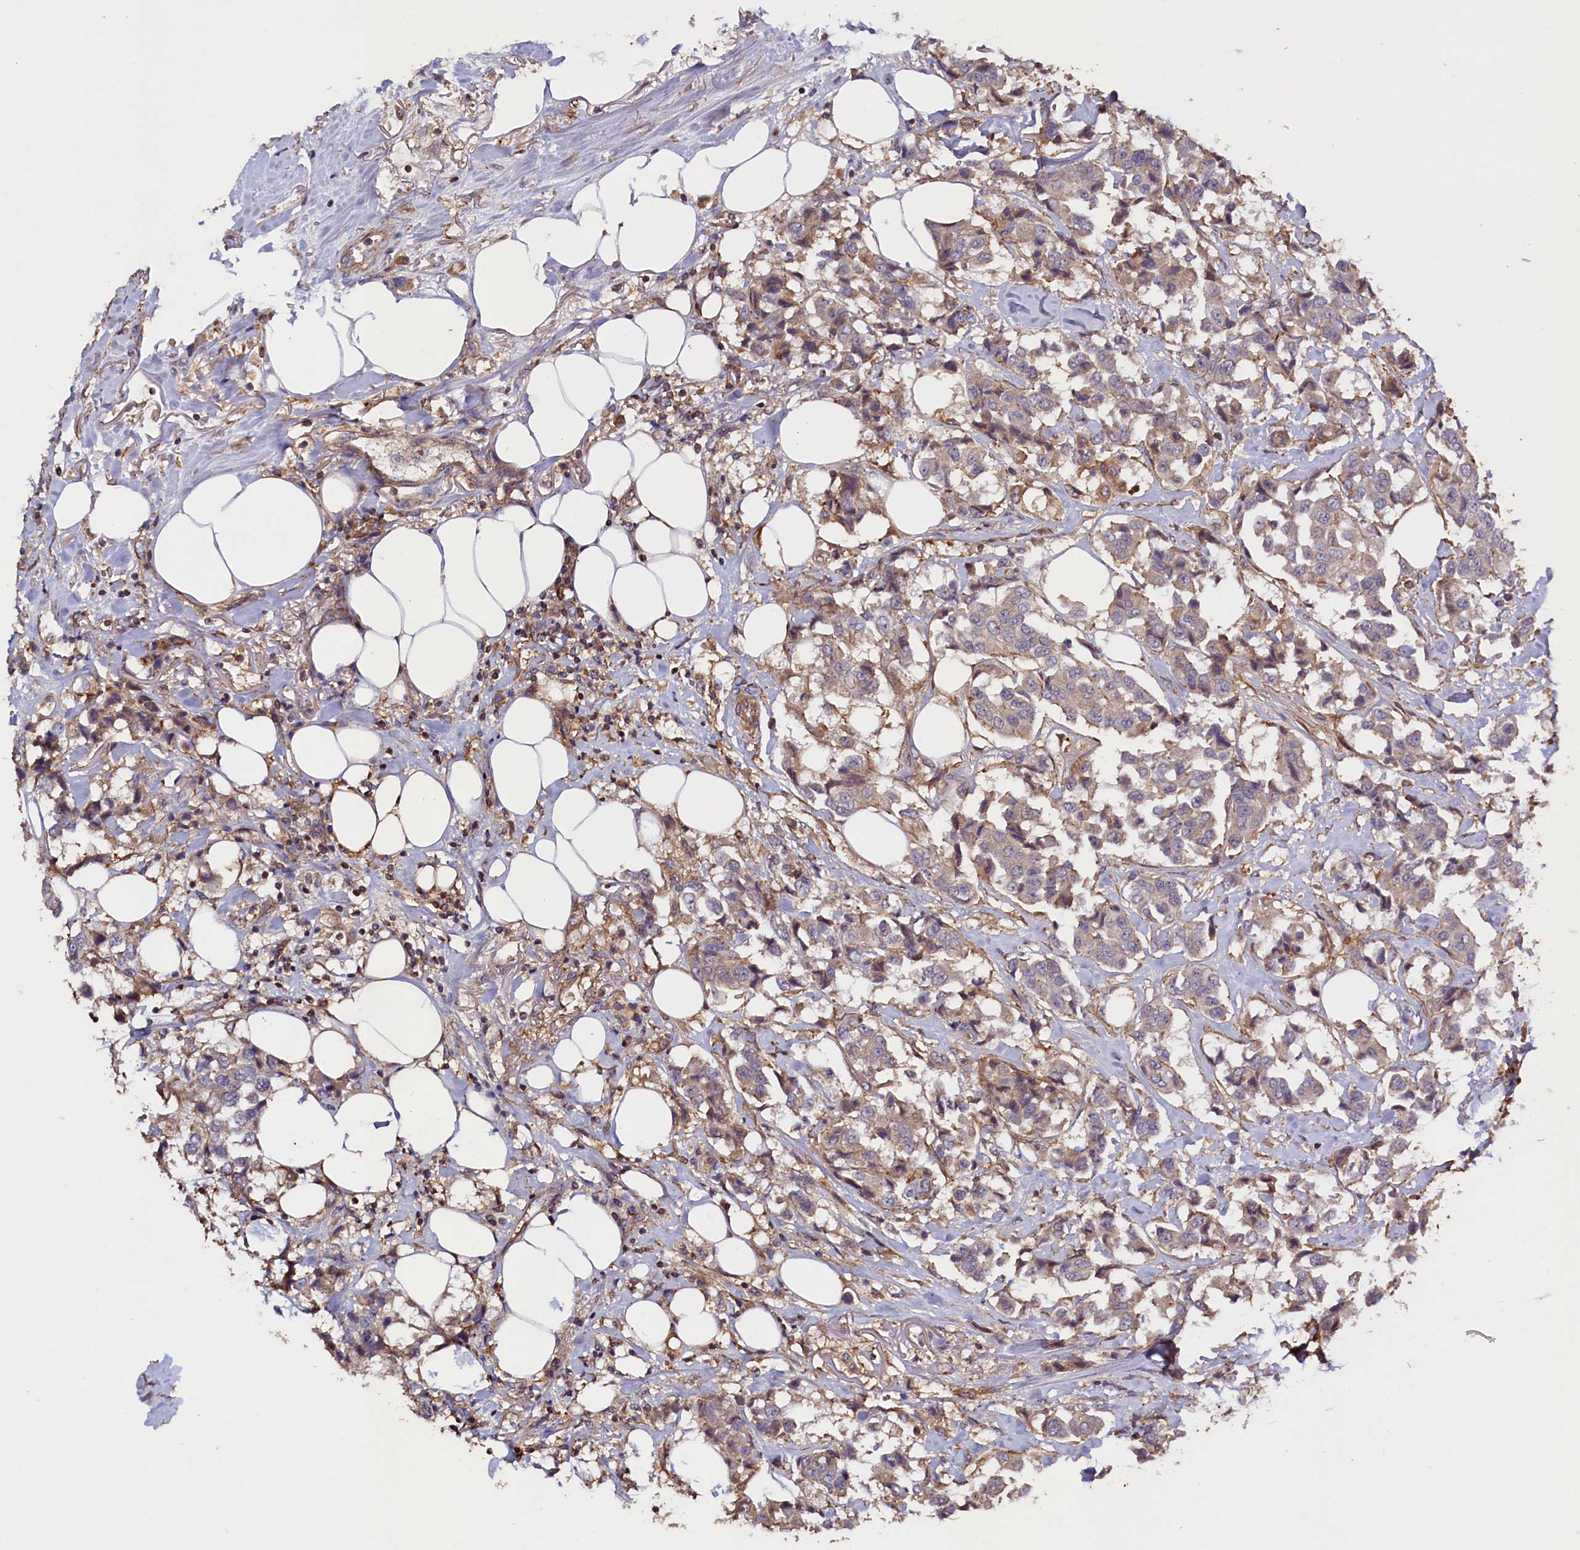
{"staining": {"intensity": "weak", "quantity": "<25%", "location": "cytoplasmic/membranous"}, "tissue": "breast cancer", "cell_type": "Tumor cells", "image_type": "cancer", "snomed": [{"axis": "morphology", "description": "Duct carcinoma"}, {"axis": "topography", "description": "Breast"}], "caption": "Immunohistochemistry (IHC) of human breast infiltrating ductal carcinoma exhibits no staining in tumor cells. (DAB immunohistochemistry, high magnification).", "gene": "DUOXA1", "patient": {"sex": "female", "age": 80}}